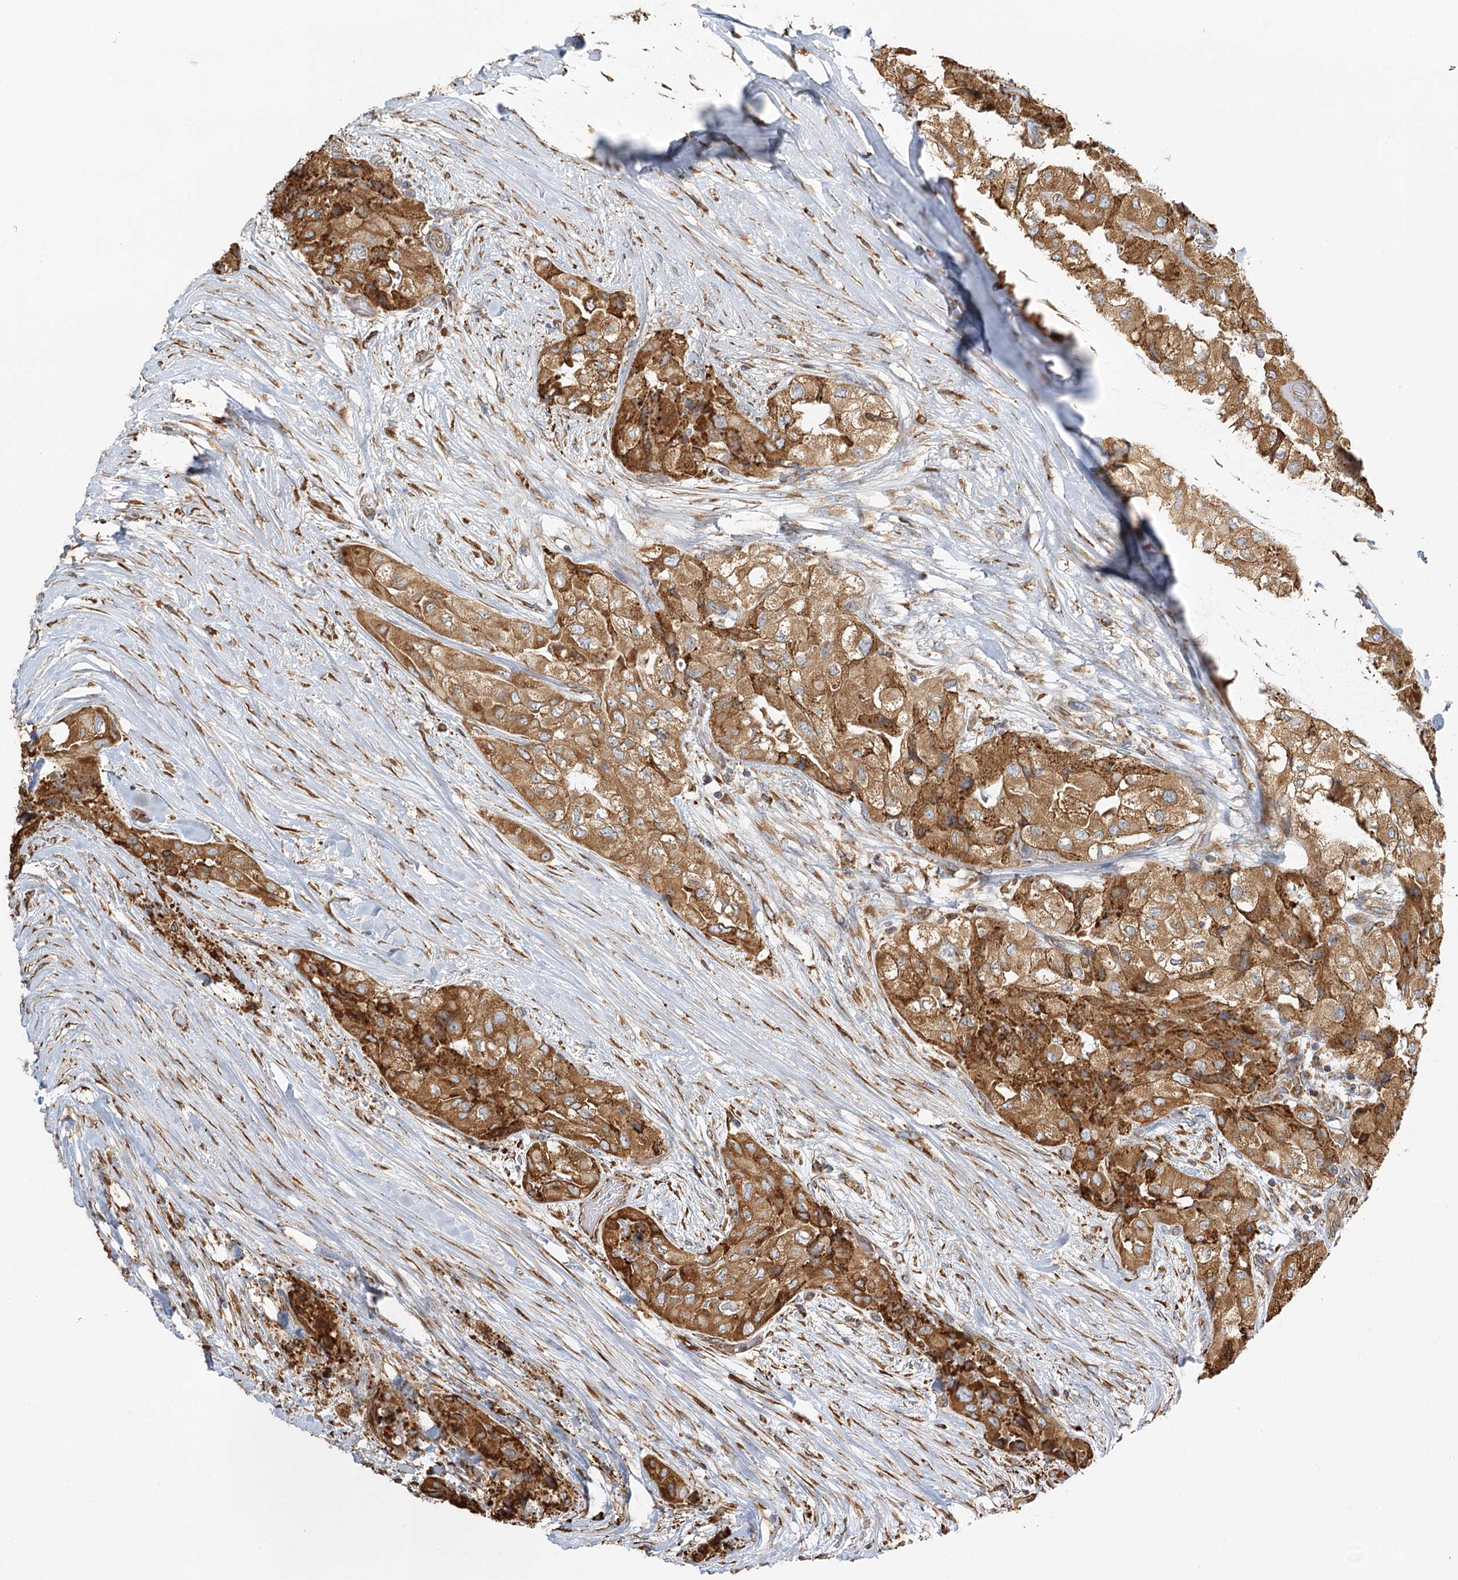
{"staining": {"intensity": "moderate", "quantity": ">75%", "location": "cytoplasmic/membranous"}, "tissue": "thyroid cancer", "cell_type": "Tumor cells", "image_type": "cancer", "snomed": [{"axis": "morphology", "description": "Papillary adenocarcinoma, NOS"}, {"axis": "topography", "description": "Thyroid gland"}], "caption": "An image of human thyroid cancer (papillary adenocarcinoma) stained for a protein reveals moderate cytoplasmic/membranous brown staining in tumor cells.", "gene": "TAS1R1", "patient": {"sex": "female", "age": 59}}